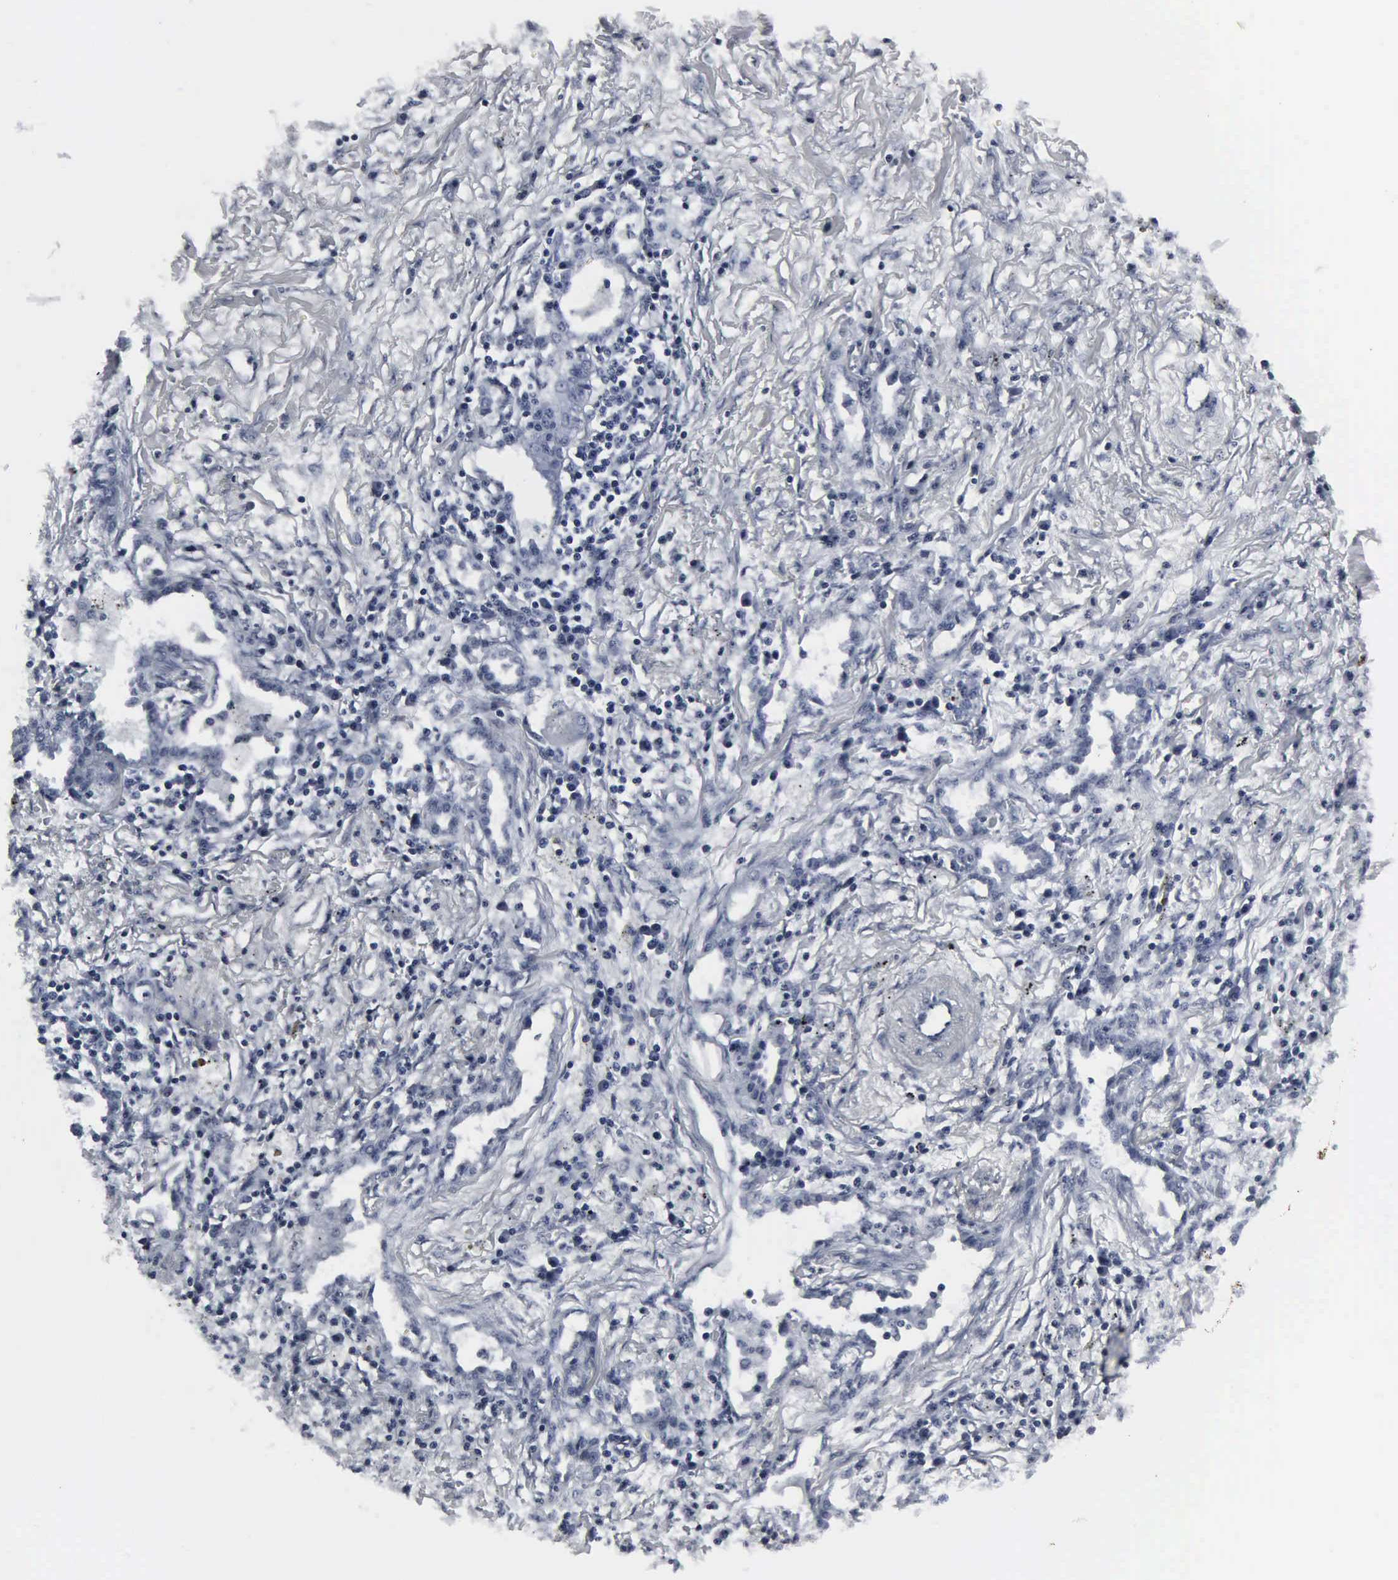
{"staining": {"intensity": "negative", "quantity": "none", "location": "none"}, "tissue": "lung cancer", "cell_type": "Tumor cells", "image_type": "cancer", "snomed": [{"axis": "morphology", "description": "Adenocarcinoma, NOS"}, {"axis": "topography", "description": "Lung"}], "caption": "Tumor cells show no significant protein staining in adenocarcinoma (lung).", "gene": "DGCR2", "patient": {"sex": "male", "age": 60}}